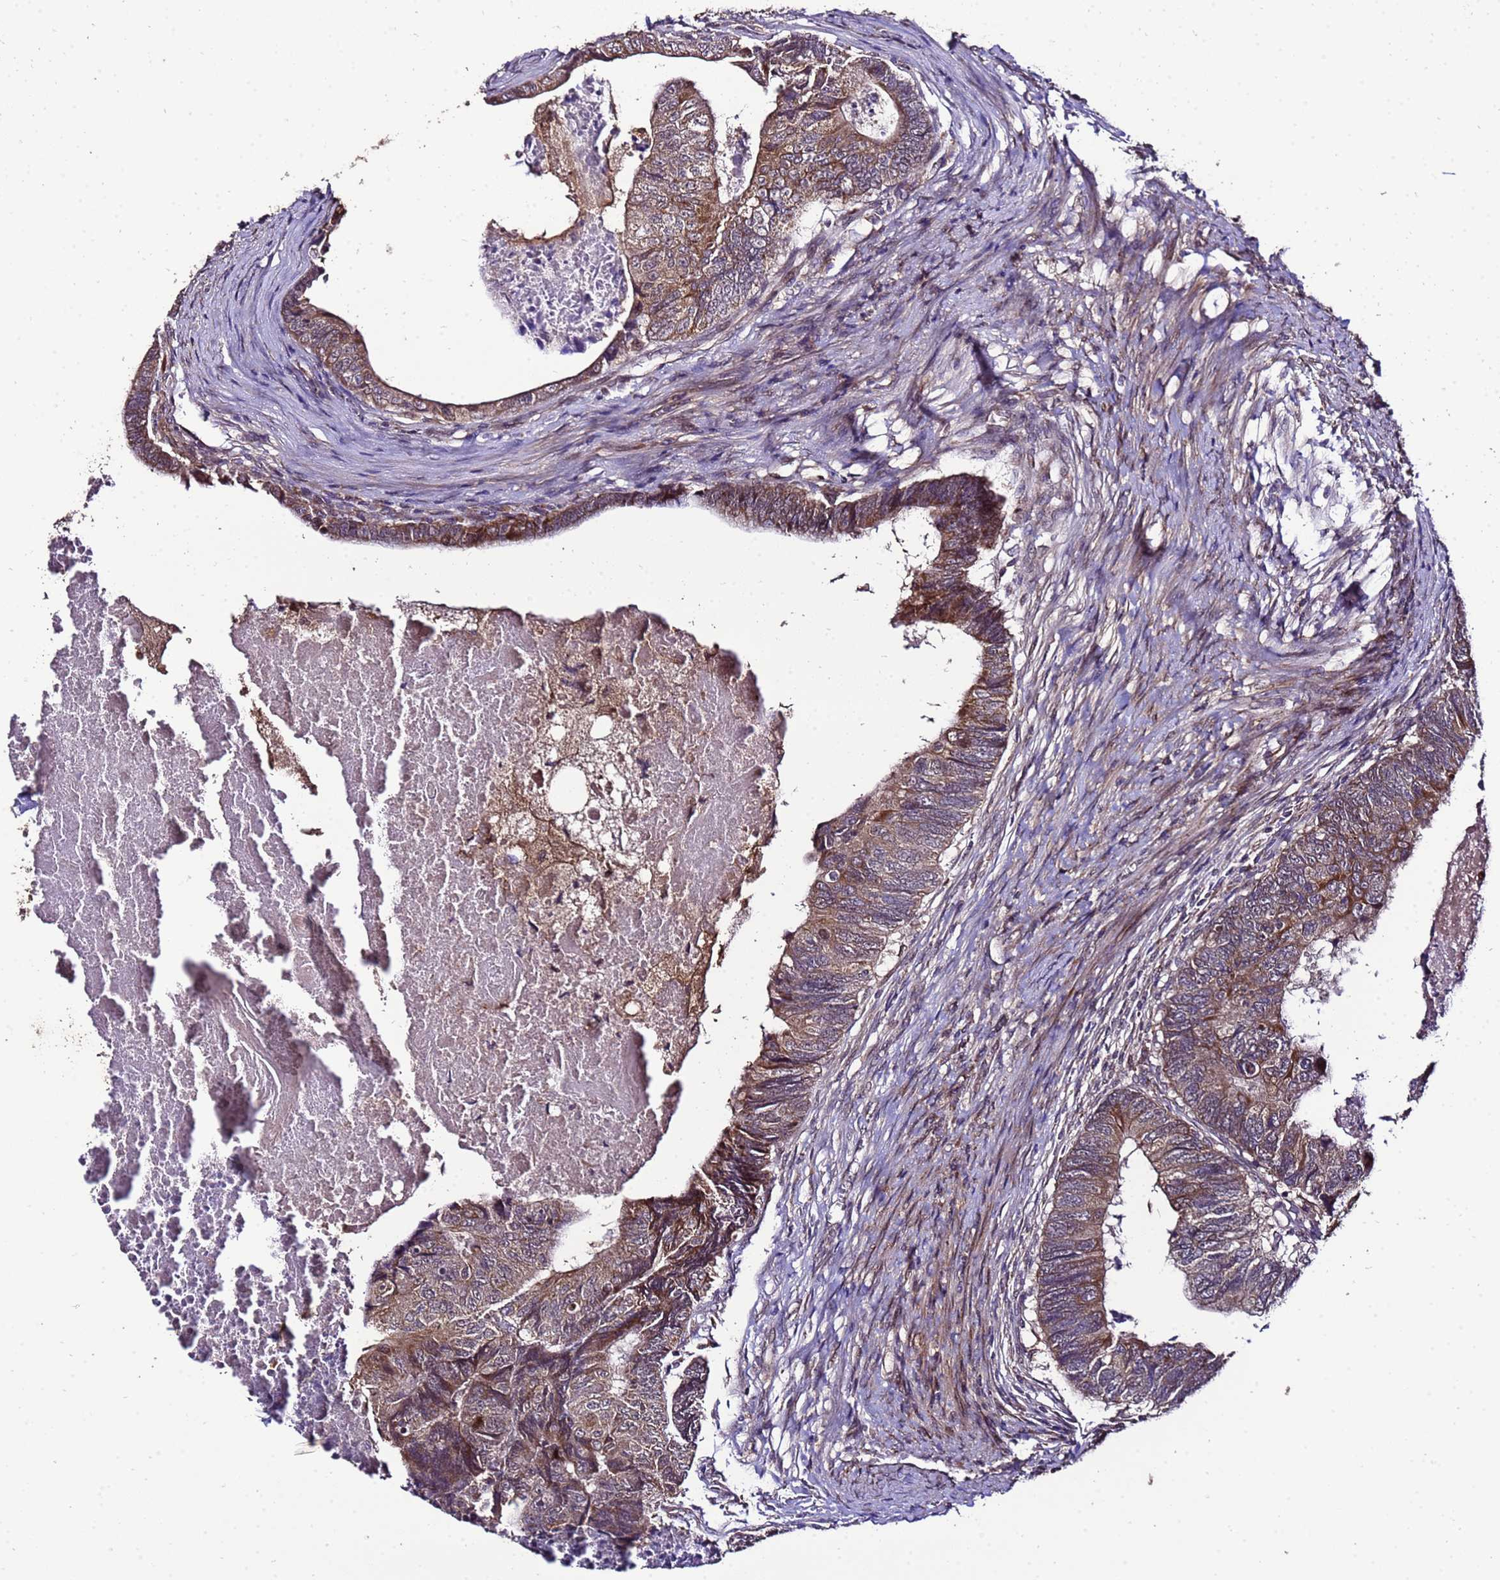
{"staining": {"intensity": "moderate", "quantity": ">75%", "location": "cytoplasmic/membranous"}, "tissue": "colorectal cancer", "cell_type": "Tumor cells", "image_type": "cancer", "snomed": [{"axis": "morphology", "description": "Adenocarcinoma, NOS"}, {"axis": "topography", "description": "Colon"}], "caption": "DAB (3,3'-diaminobenzidine) immunohistochemical staining of colorectal cancer (adenocarcinoma) exhibits moderate cytoplasmic/membranous protein staining in approximately >75% of tumor cells.", "gene": "ZNF329", "patient": {"sex": "female", "age": 67}}